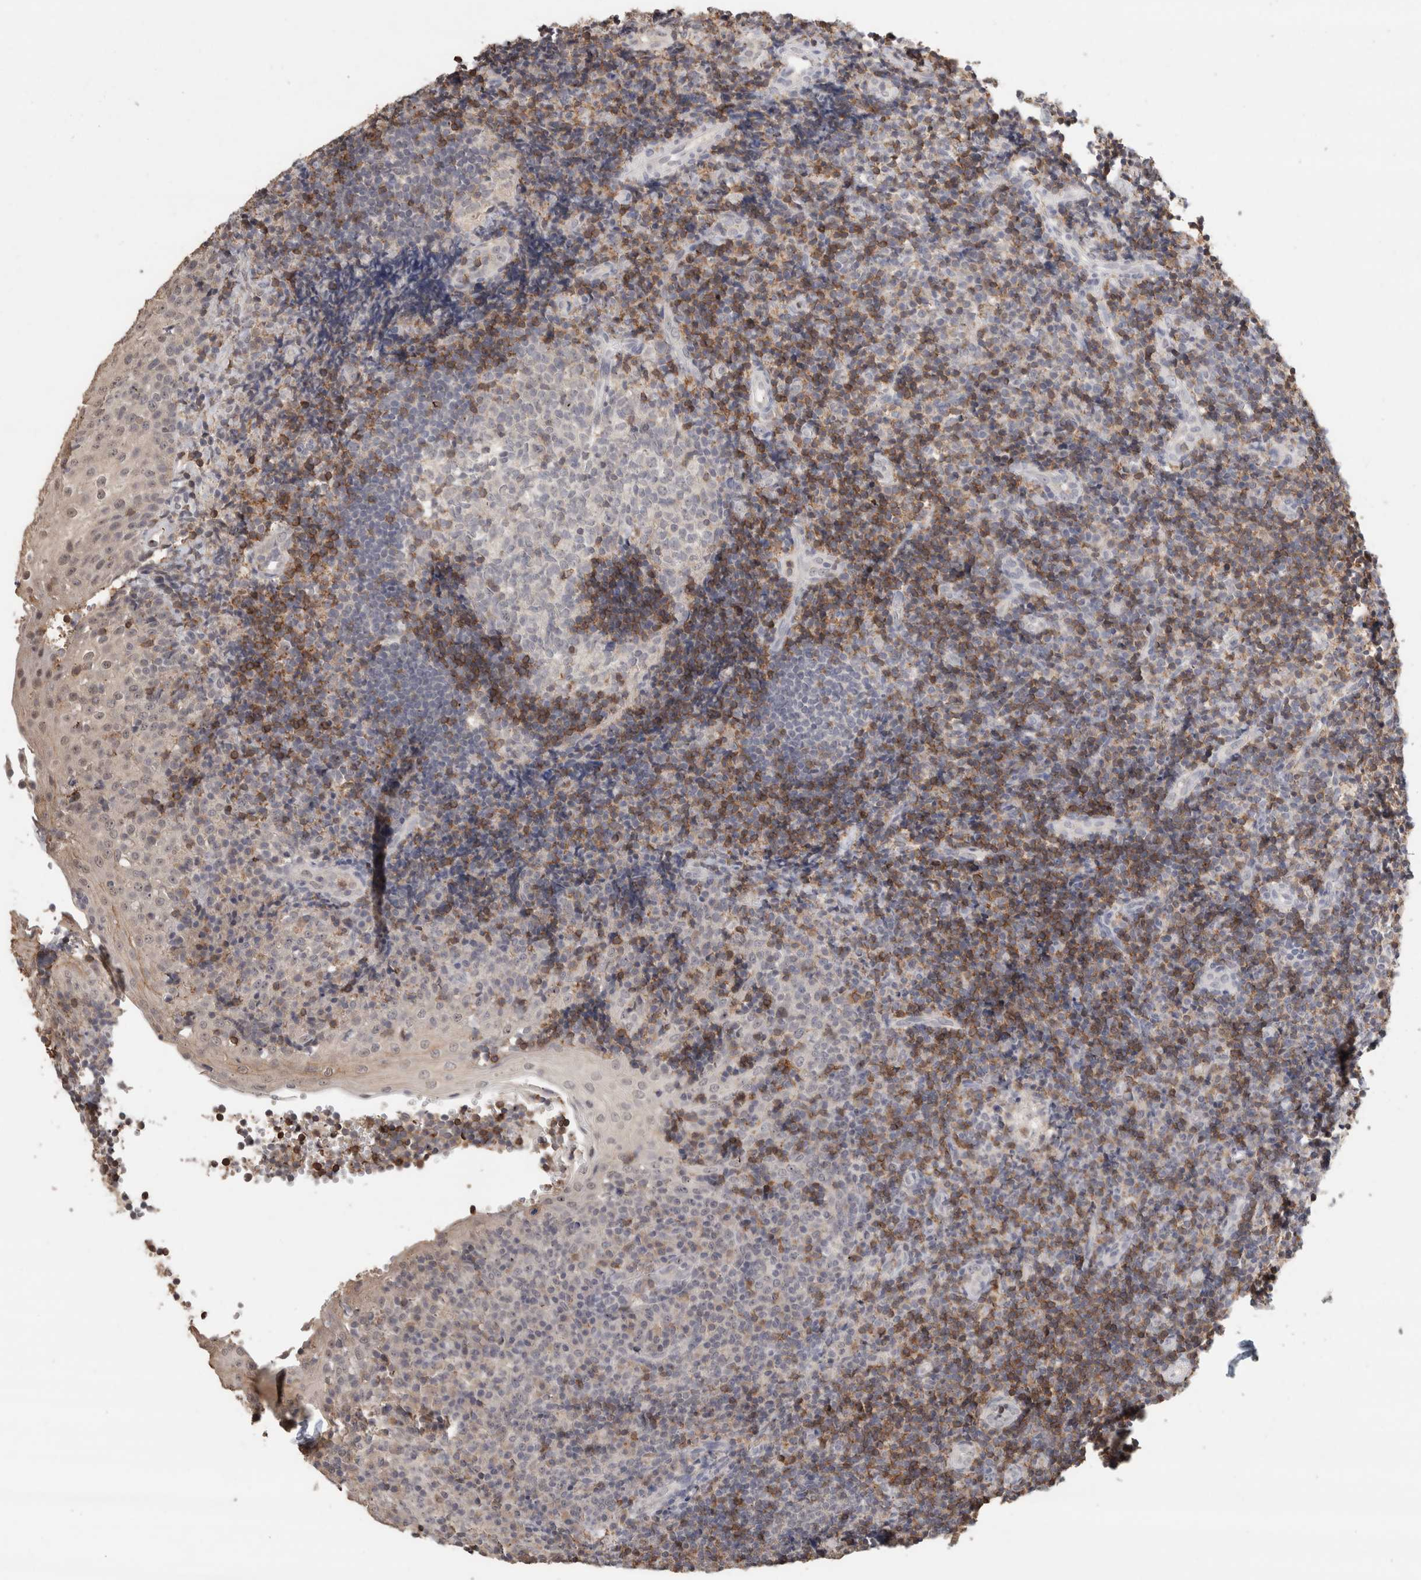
{"staining": {"intensity": "negative", "quantity": "none", "location": "none"}, "tissue": "tonsil", "cell_type": "Germinal center cells", "image_type": "normal", "snomed": [{"axis": "morphology", "description": "Normal tissue, NOS"}, {"axis": "topography", "description": "Tonsil"}], "caption": "The histopathology image demonstrates no staining of germinal center cells in unremarkable tonsil. (Brightfield microscopy of DAB immunohistochemistry (IHC) at high magnification).", "gene": "TRAT1", "patient": {"sex": "female", "age": 40}}